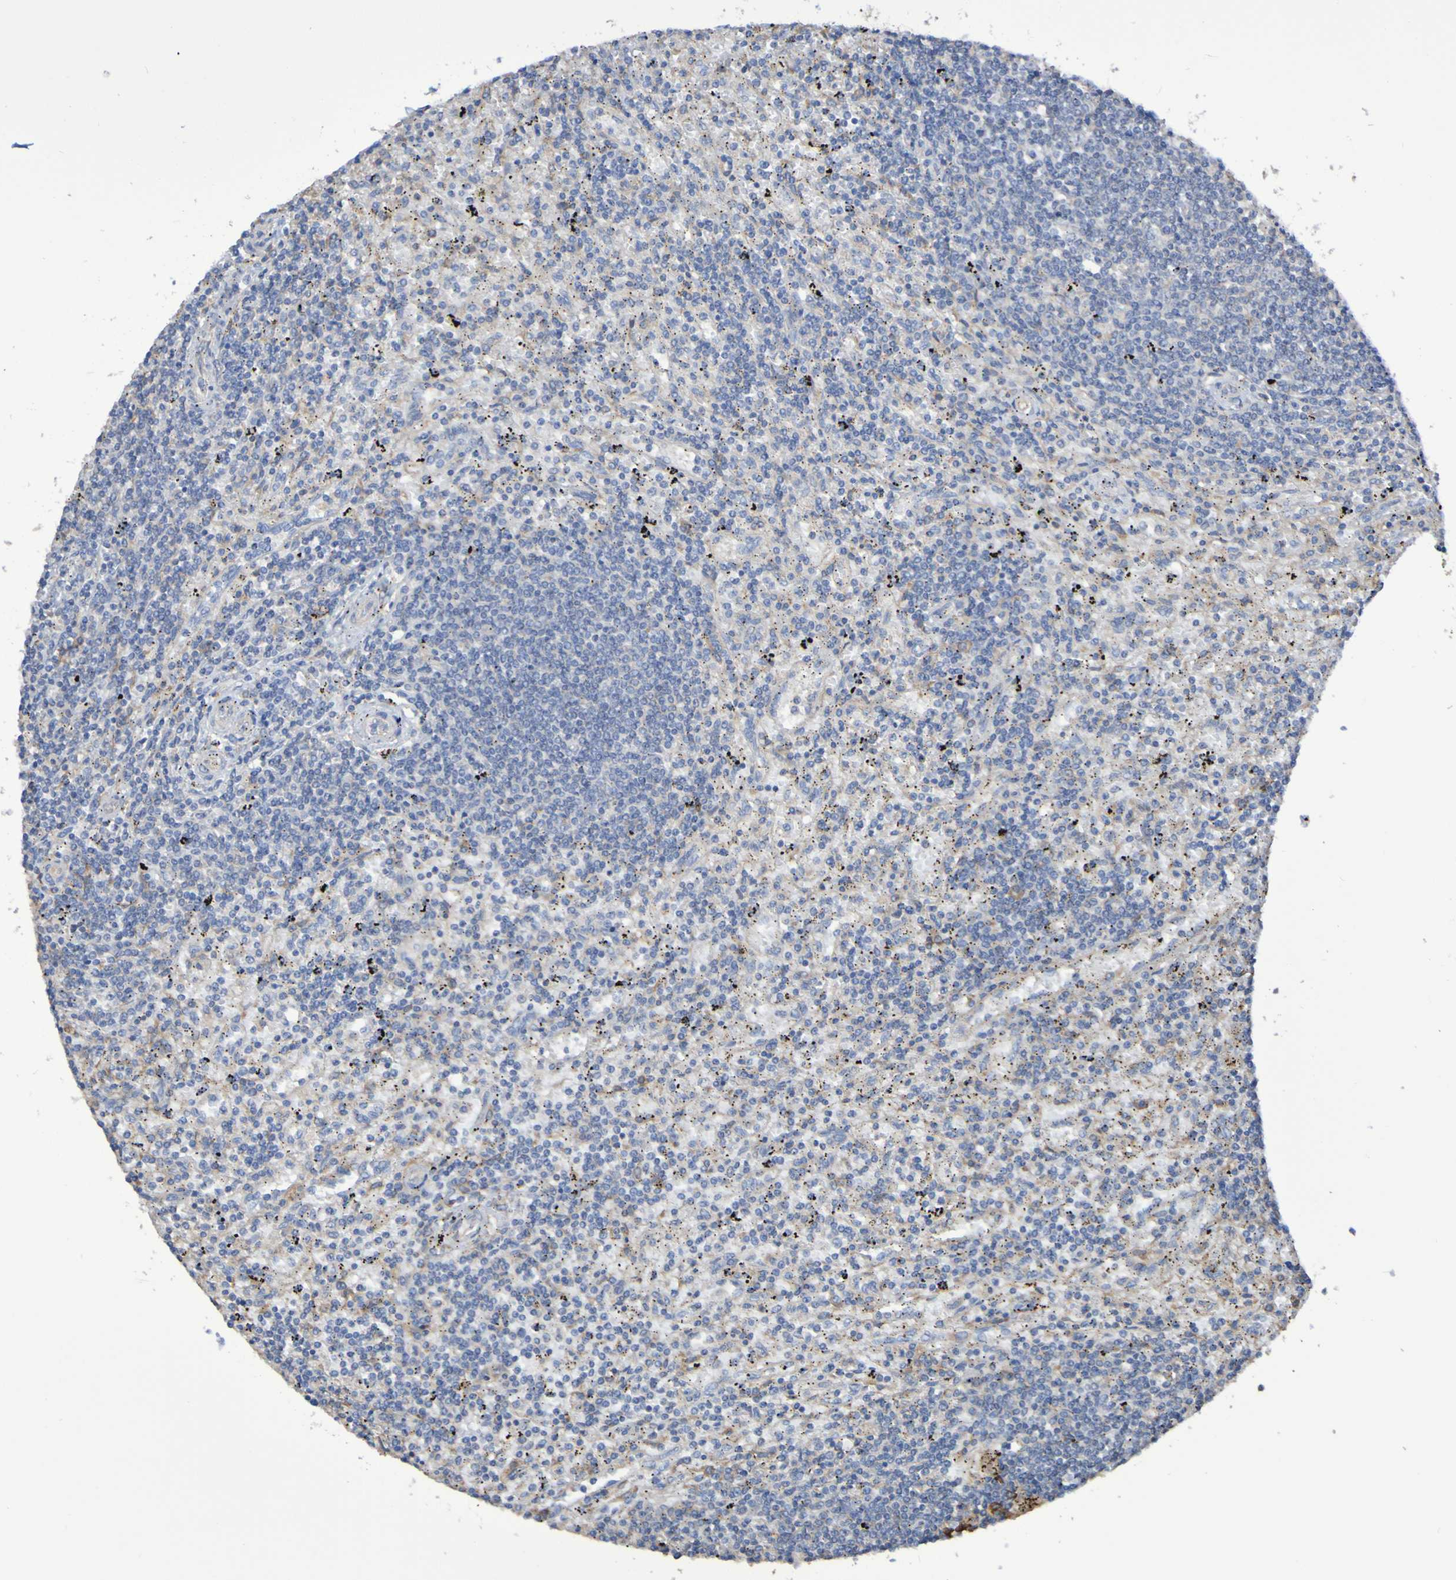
{"staining": {"intensity": "negative", "quantity": "none", "location": "none"}, "tissue": "lymphoma", "cell_type": "Tumor cells", "image_type": "cancer", "snomed": [{"axis": "morphology", "description": "Malignant lymphoma, non-Hodgkin's type, Low grade"}, {"axis": "topography", "description": "Spleen"}], "caption": "High magnification brightfield microscopy of malignant lymphoma, non-Hodgkin's type (low-grade) stained with DAB (brown) and counterstained with hematoxylin (blue): tumor cells show no significant positivity. (Stains: DAB immunohistochemistry (IHC) with hematoxylin counter stain, Microscopy: brightfield microscopy at high magnification).", "gene": "SYNJ1", "patient": {"sex": "male", "age": 76}}